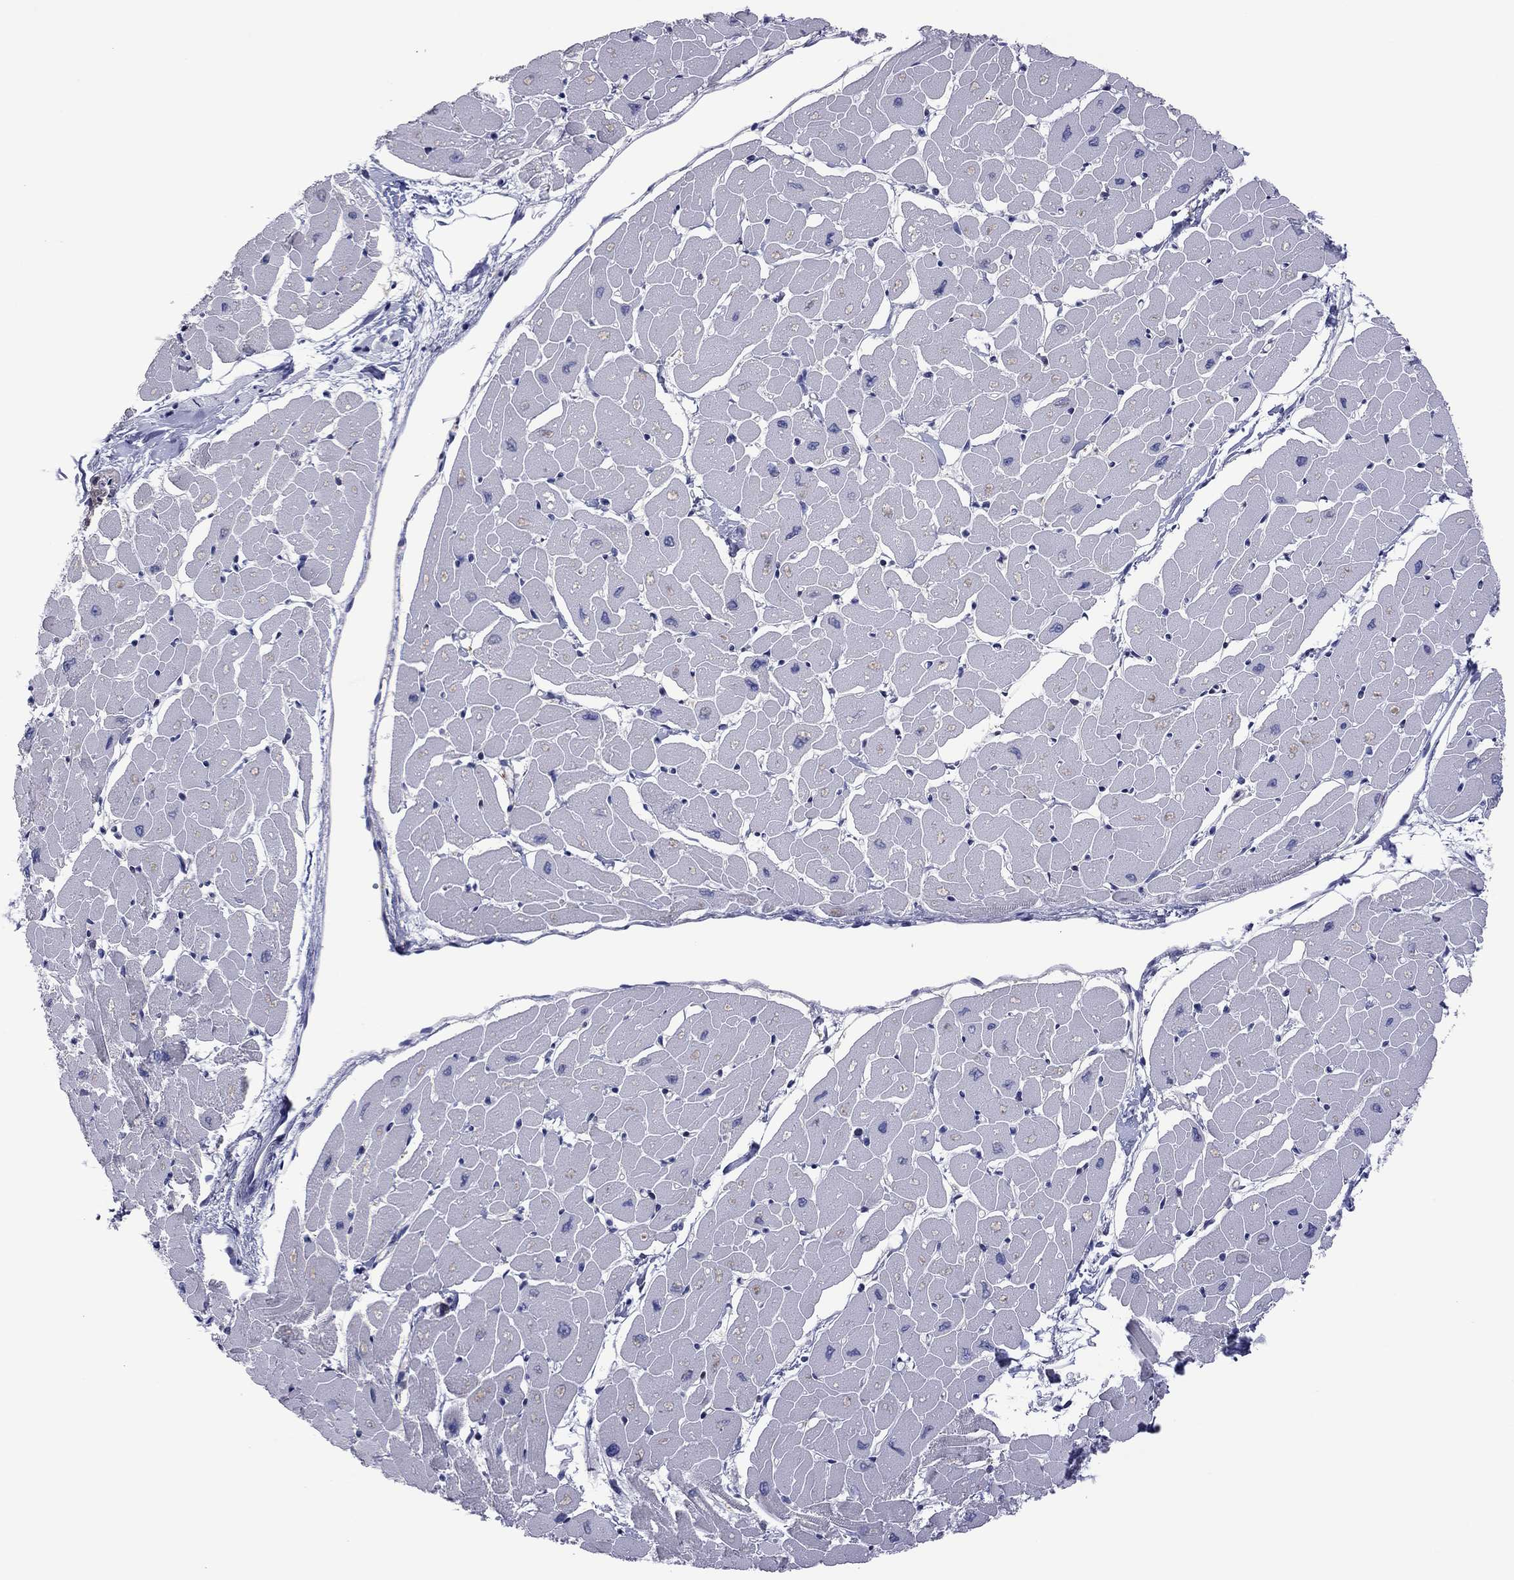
{"staining": {"intensity": "negative", "quantity": "none", "location": "none"}, "tissue": "heart muscle", "cell_type": "Cardiomyocytes", "image_type": "normal", "snomed": [{"axis": "morphology", "description": "Normal tissue, NOS"}, {"axis": "topography", "description": "Heart"}], "caption": "Photomicrograph shows no protein positivity in cardiomyocytes of benign heart muscle. (DAB immunohistochemistry visualized using brightfield microscopy, high magnification).", "gene": "POU5F2", "patient": {"sex": "male", "age": 57}}